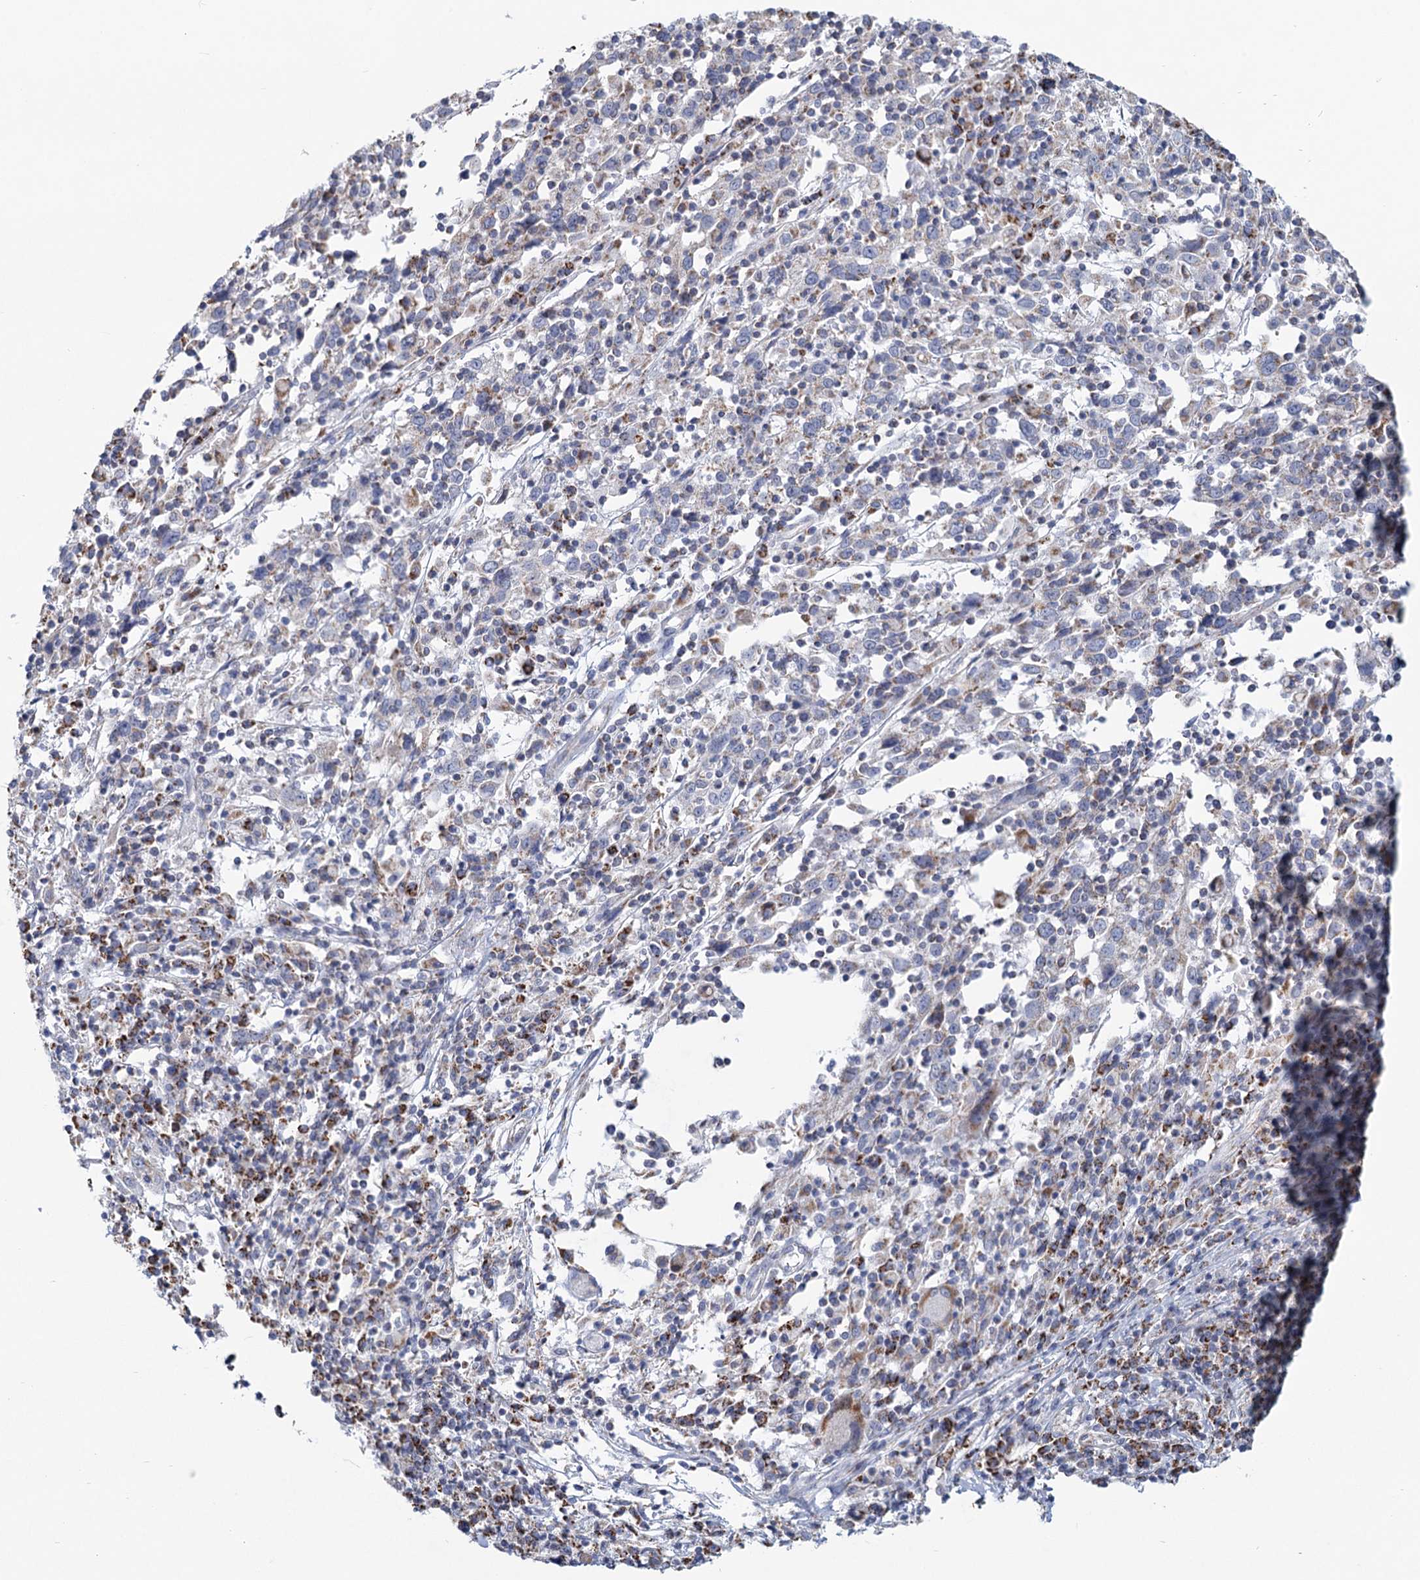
{"staining": {"intensity": "negative", "quantity": "none", "location": "none"}, "tissue": "cervical cancer", "cell_type": "Tumor cells", "image_type": "cancer", "snomed": [{"axis": "morphology", "description": "Squamous cell carcinoma, NOS"}, {"axis": "topography", "description": "Cervix"}], "caption": "Immunohistochemistry histopathology image of cervical cancer stained for a protein (brown), which displays no staining in tumor cells.", "gene": "NDUFC2", "patient": {"sex": "female", "age": 46}}